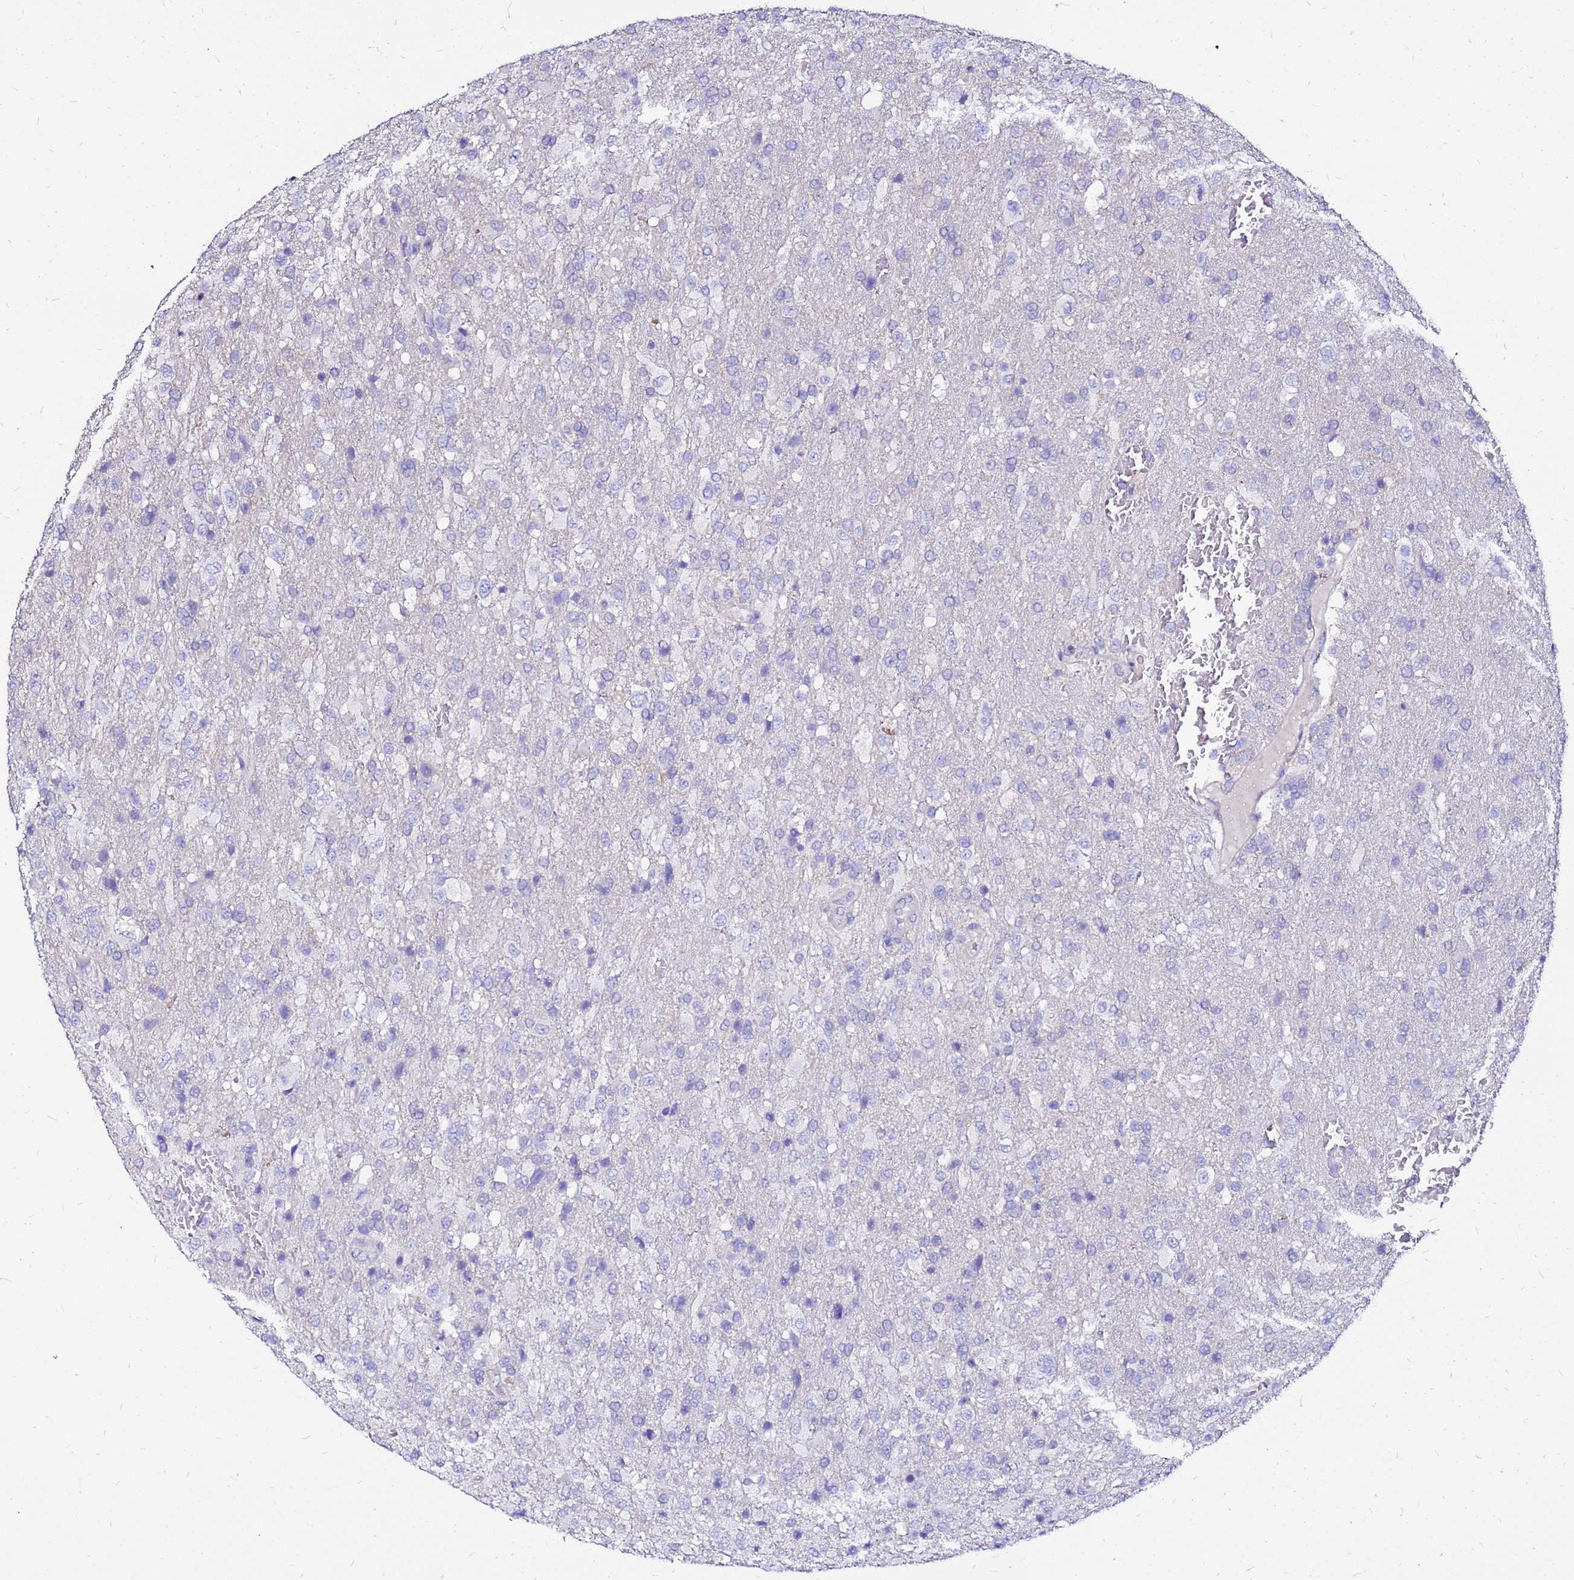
{"staining": {"intensity": "negative", "quantity": "none", "location": "none"}, "tissue": "glioma", "cell_type": "Tumor cells", "image_type": "cancer", "snomed": [{"axis": "morphology", "description": "Glioma, malignant, High grade"}, {"axis": "topography", "description": "Brain"}], "caption": "Malignant high-grade glioma stained for a protein using immunohistochemistry (IHC) reveals no positivity tumor cells.", "gene": "ARHGEF5", "patient": {"sex": "female", "age": 74}}